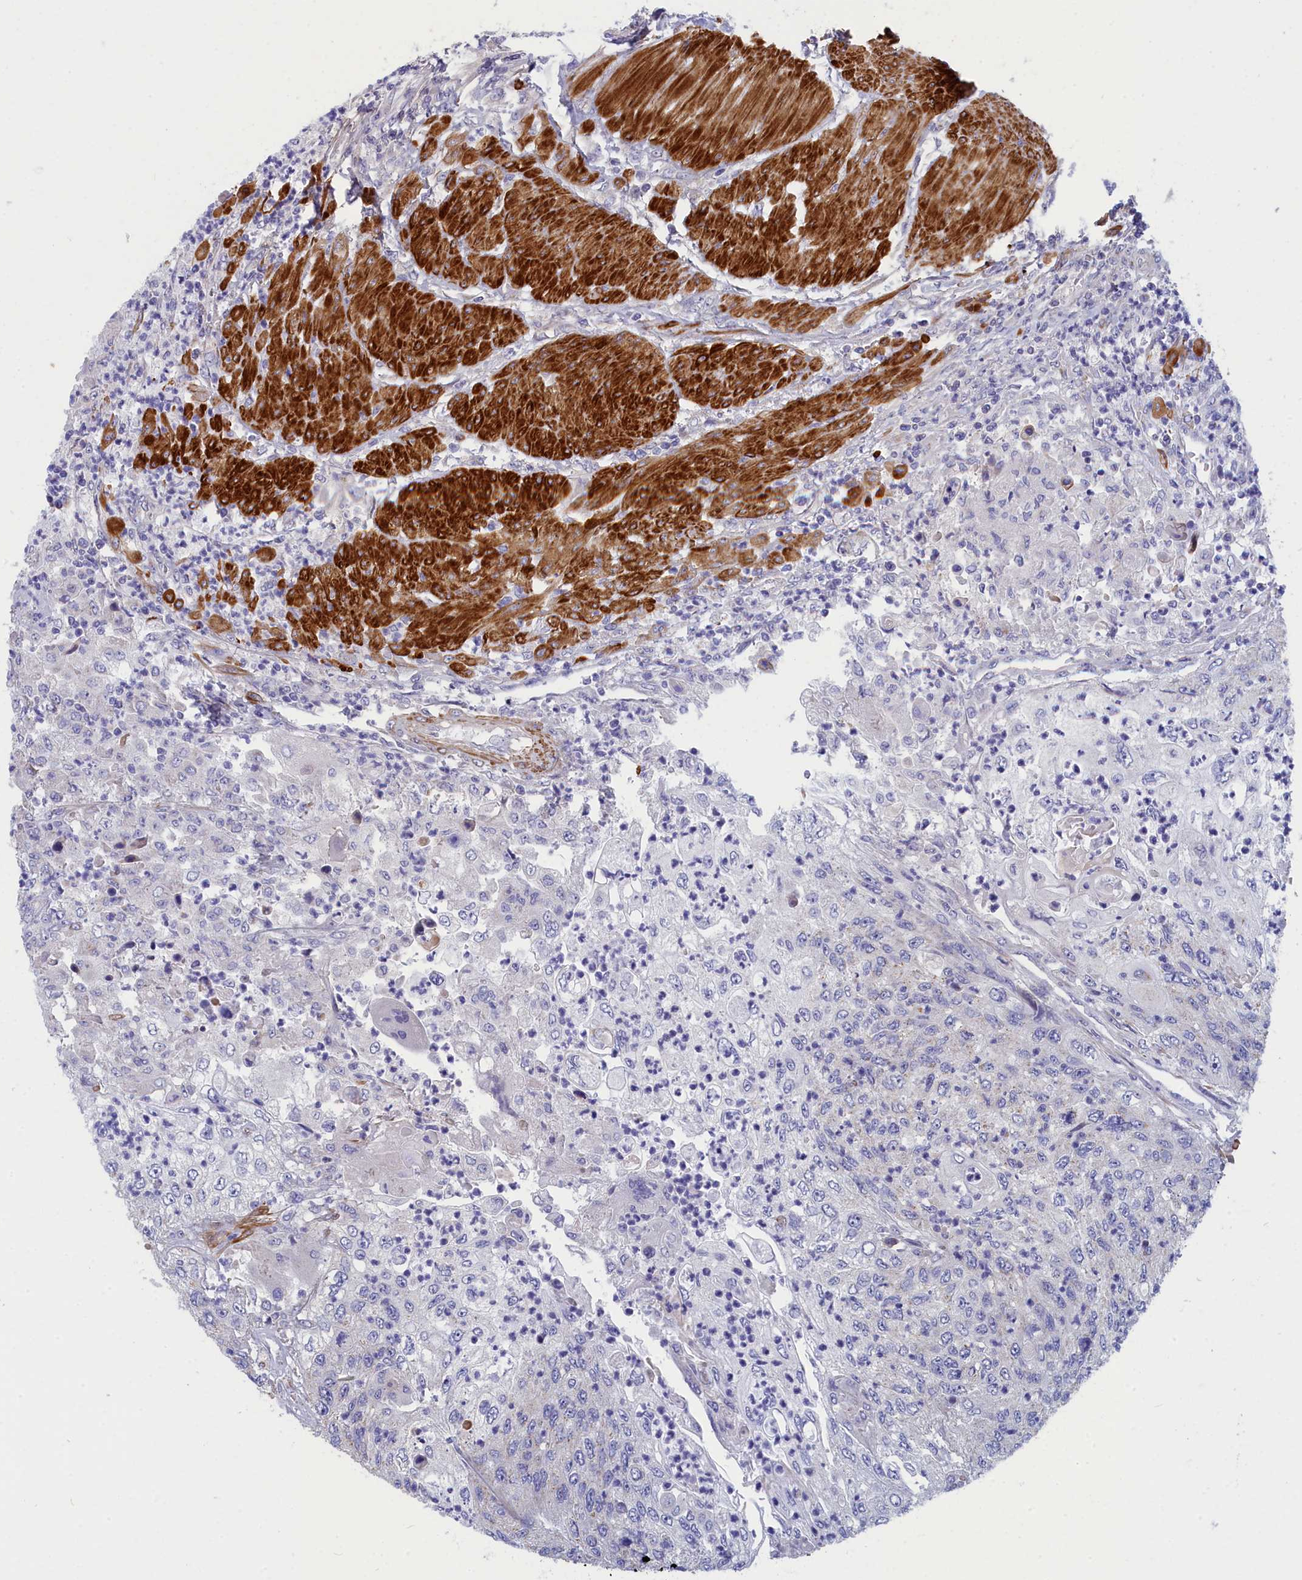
{"staining": {"intensity": "negative", "quantity": "none", "location": "none"}, "tissue": "urothelial cancer", "cell_type": "Tumor cells", "image_type": "cancer", "snomed": [{"axis": "morphology", "description": "Urothelial carcinoma, High grade"}, {"axis": "topography", "description": "Urinary bladder"}], "caption": "DAB (3,3'-diaminobenzidine) immunohistochemical staining of human urothelial carcinoma (high-grade) exhibits no significant staining in tumor cells.", "gene": "TUBGCP4", "patient": {"sex": "female", "age": 60}}